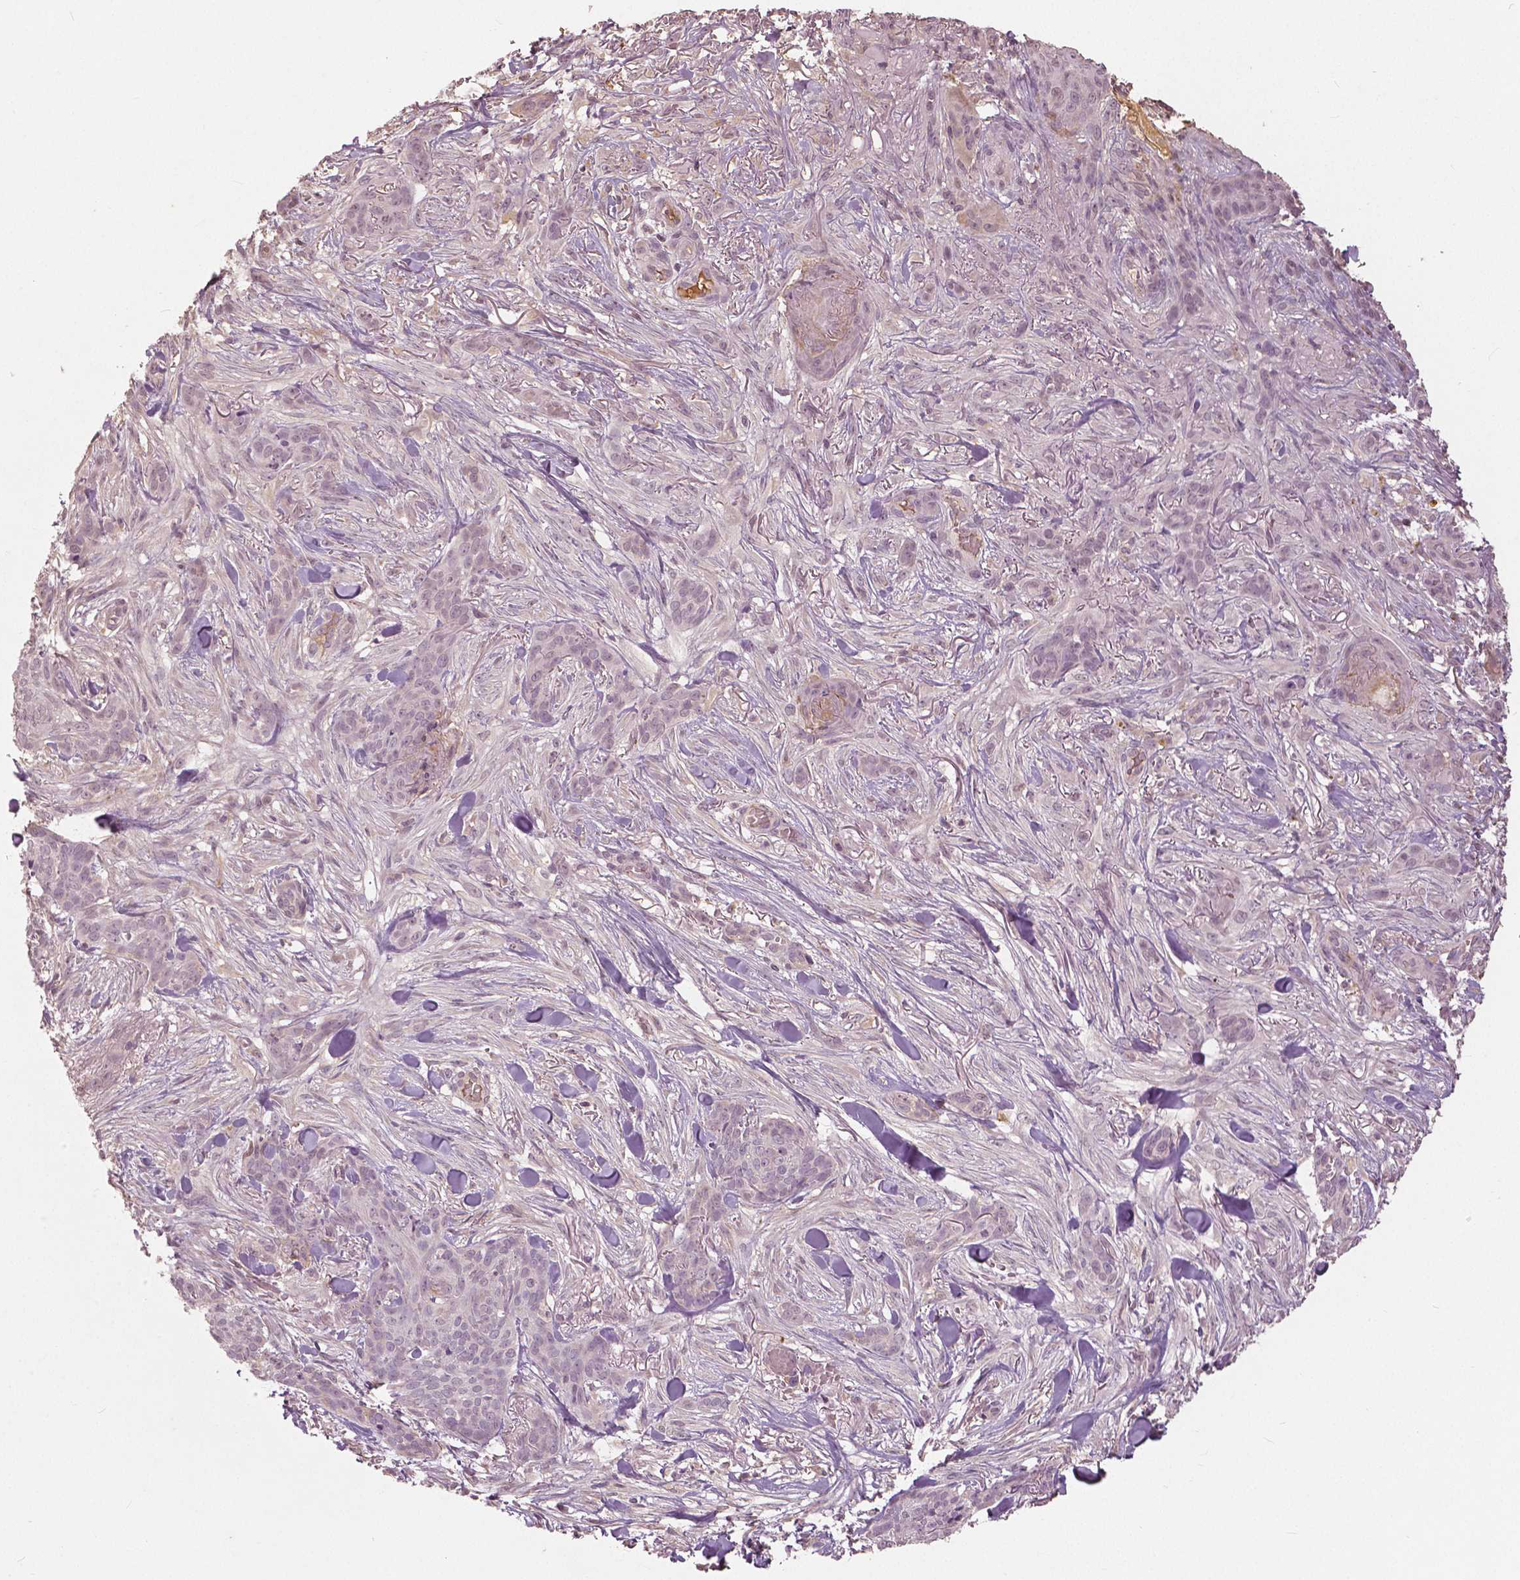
{"staining": {"intensity": "weak", "quantity": "<25%", "location": "nuclear"}, "tissue": "skin cancer", "cell_type": "Tumor cells", "image_type": "cancer", "snomed": [{"axis": "morphology", "description": "Basal cell carcinoma"}, {"axis": "topography", "description": "Skin"}], "caption": "This is an immunohistochemistry (IHC) photomicrograph of human skin cancer. There is no staining in tumor cells.", "gene": "ANGPTL4", "patient": {"sex": "female", "age": 61}}